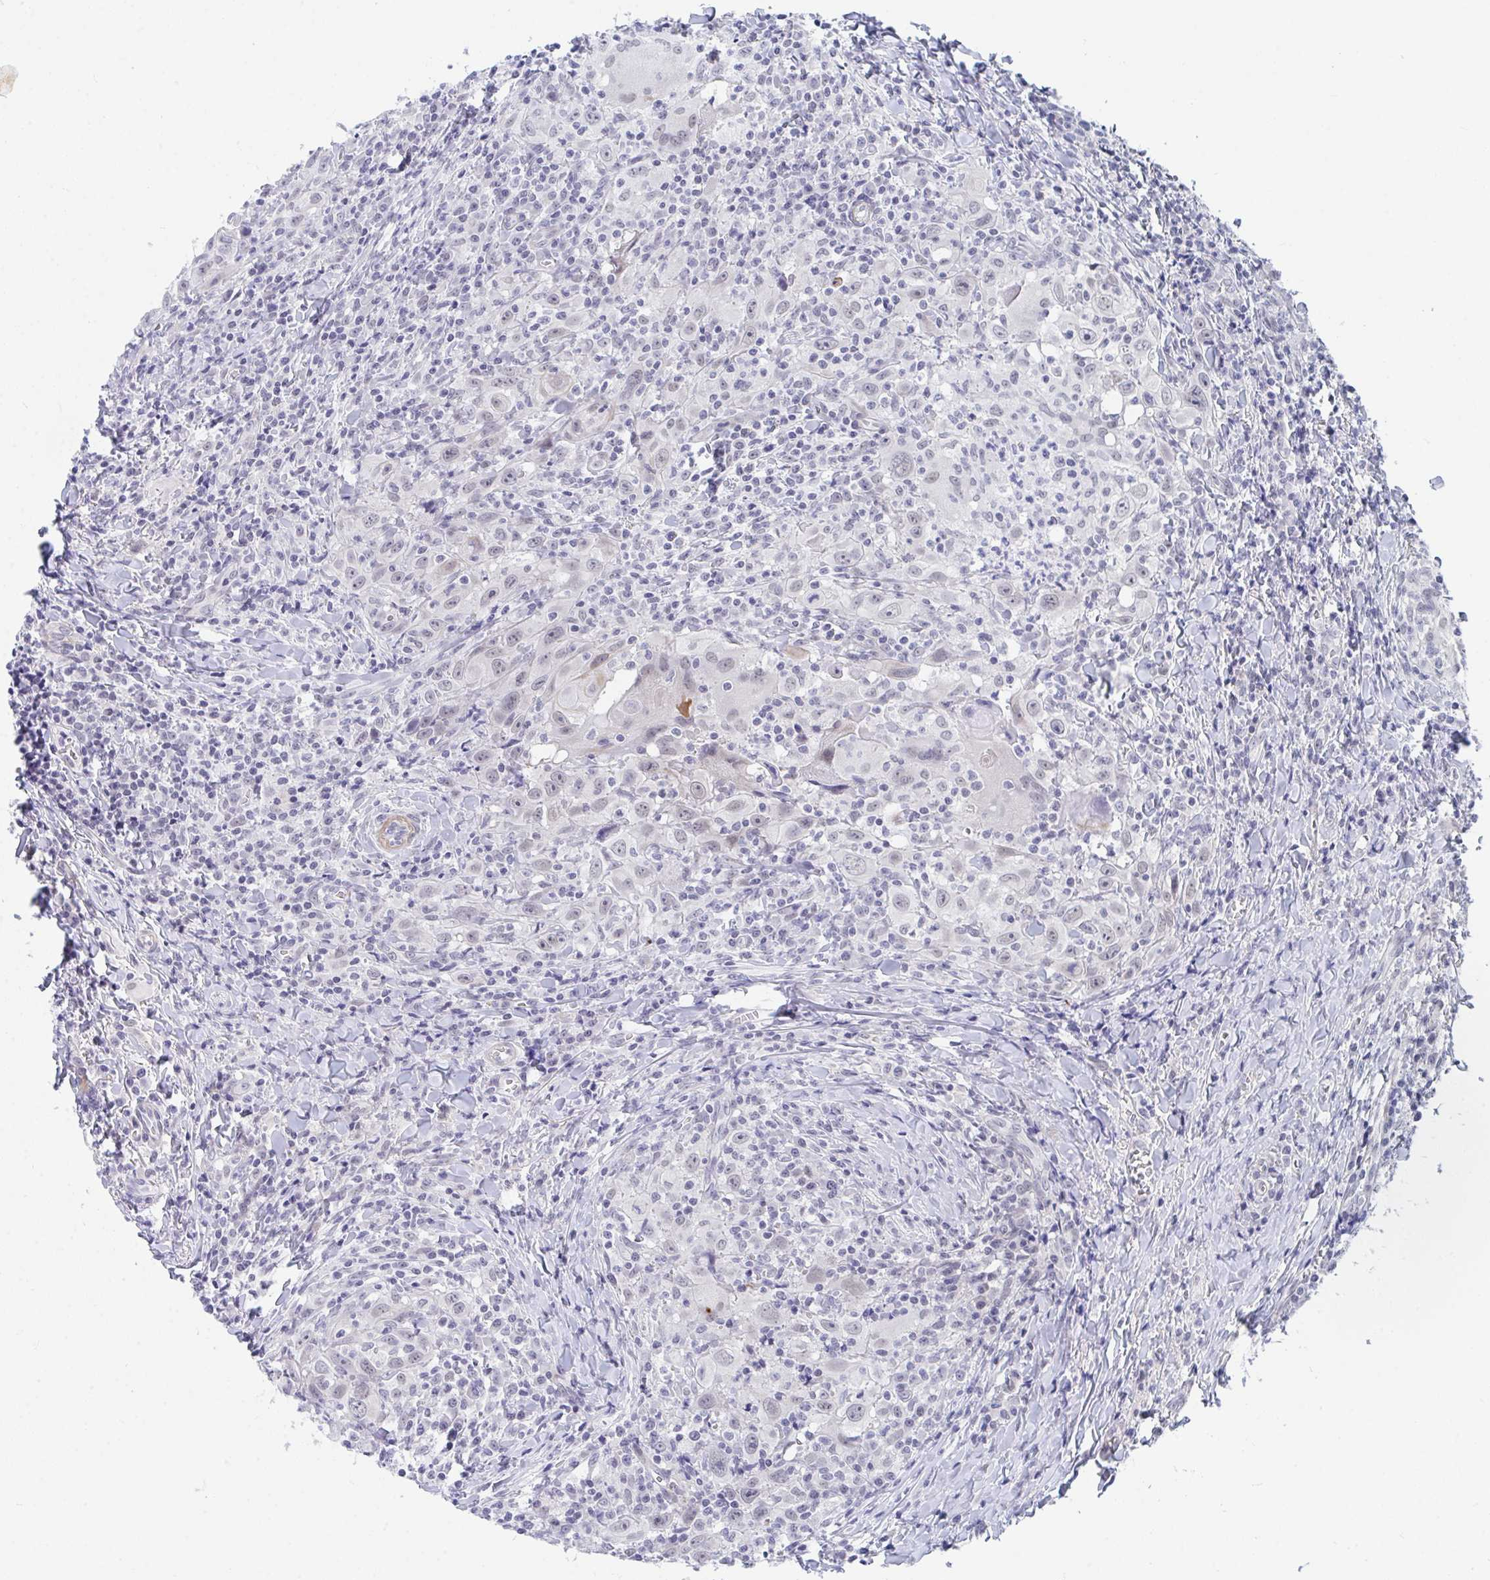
{"staining": {"intensity": "negative", "quantity": "none", "location": "none"}, "tissue": "head and neck cancer", "cell_type": "Tumor cells", "image_type": "cancer", "snomed": [{"axis": "morphology", "description": "Squamous cell carcinoma, NOS"}, {"axis": "topography", "description": "Head-Neck"}], "caption": "Tumor cells show no significant positivity in head and neck squamous cell carcinoma.", "gene": "DAOA", "patient": {"sex": "female", "age": 95}}